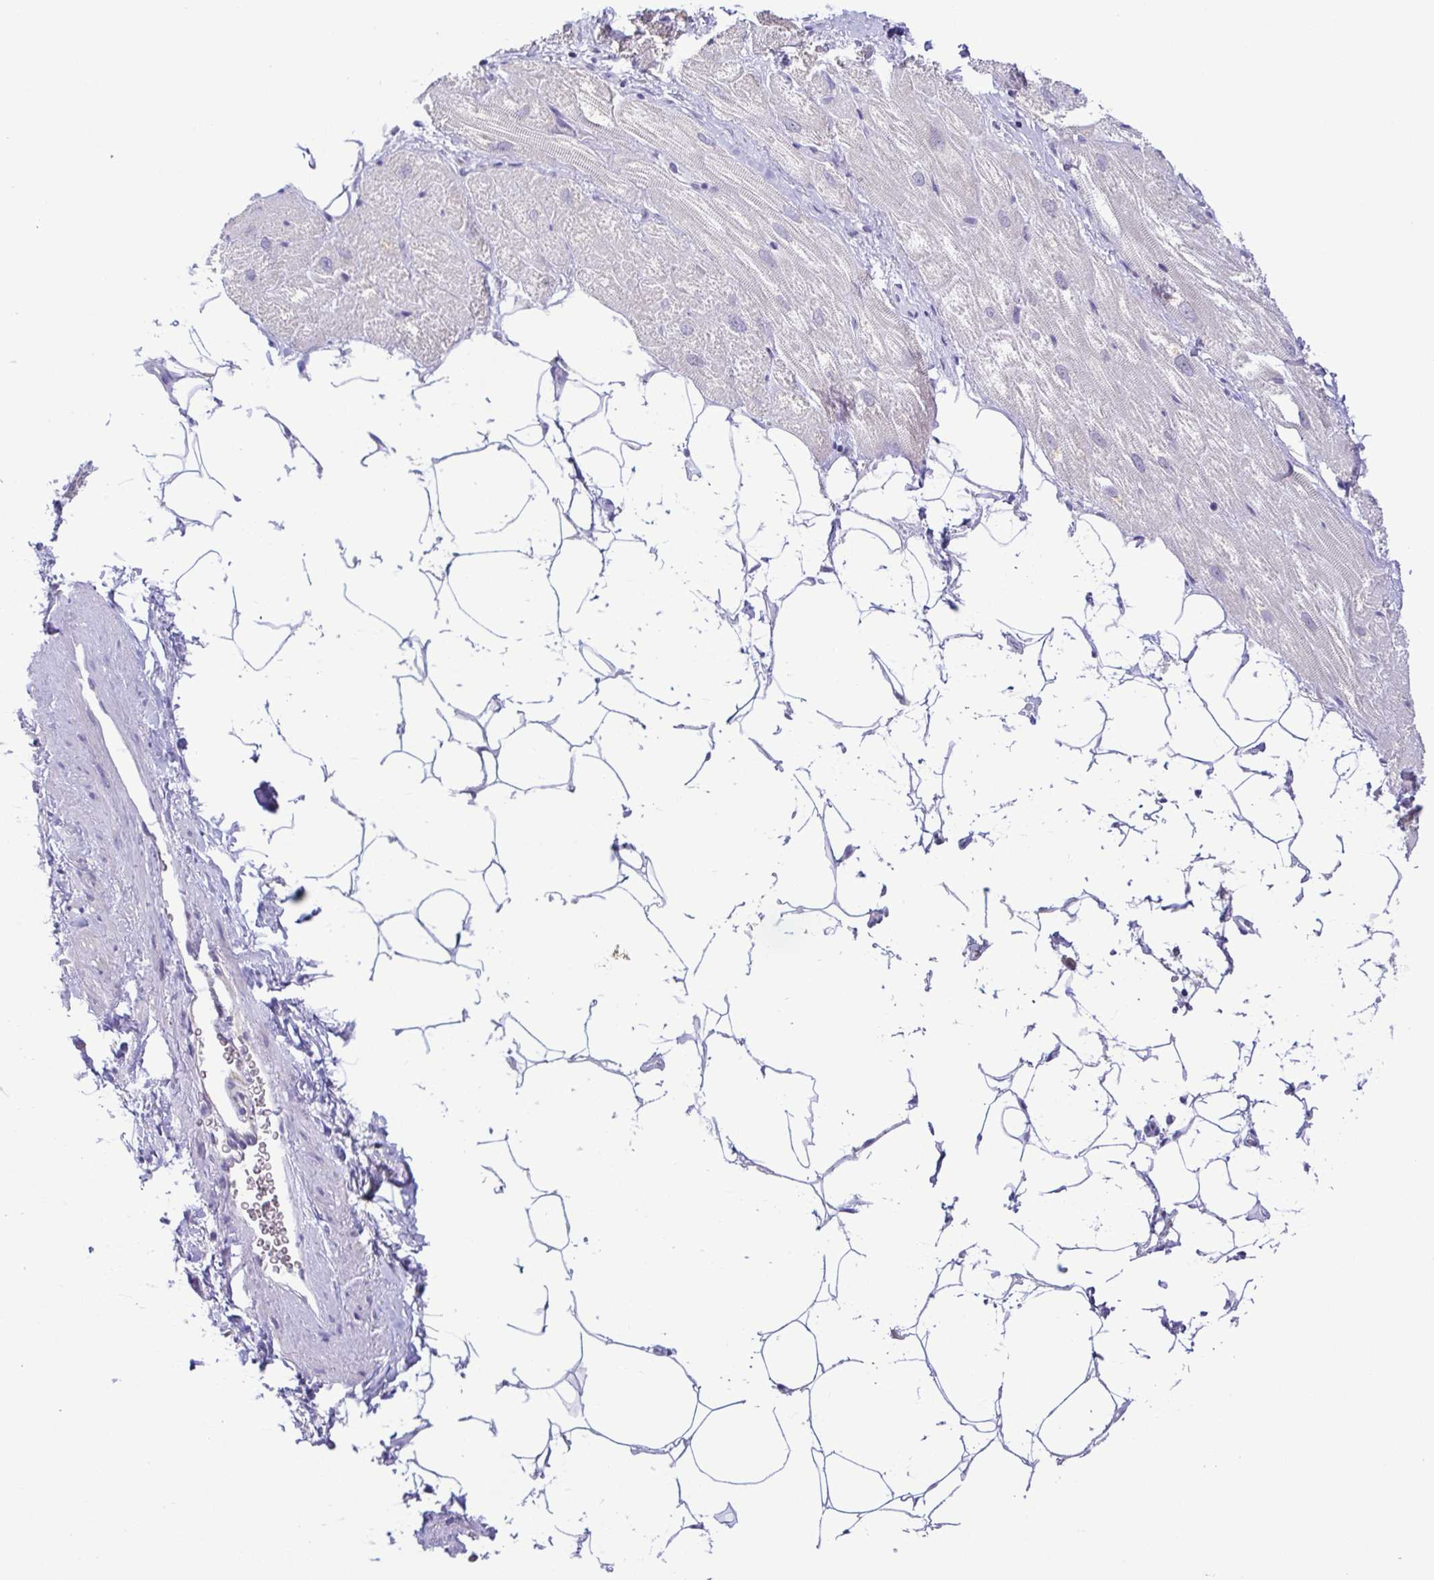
{"staining": {"intensity": "negative", "quantity": "none", "location": "none"}, "tissue": "heart muscle", "cell_type": "Cardiomyocytes", "image_type": "normal", "snomed": [{"axis": "morphology", "description": "Normal tissue, NOS"}, {"axis": "topography", "description": "Heart"}], "caption": "IHC micrograph of unremarkable heart muscle: human heart muscle stained with DAB shows no significant protein staining in cardiomyocytes.", "gene": "TIPIN", "patient": {"sex": "male", "age": 62}}